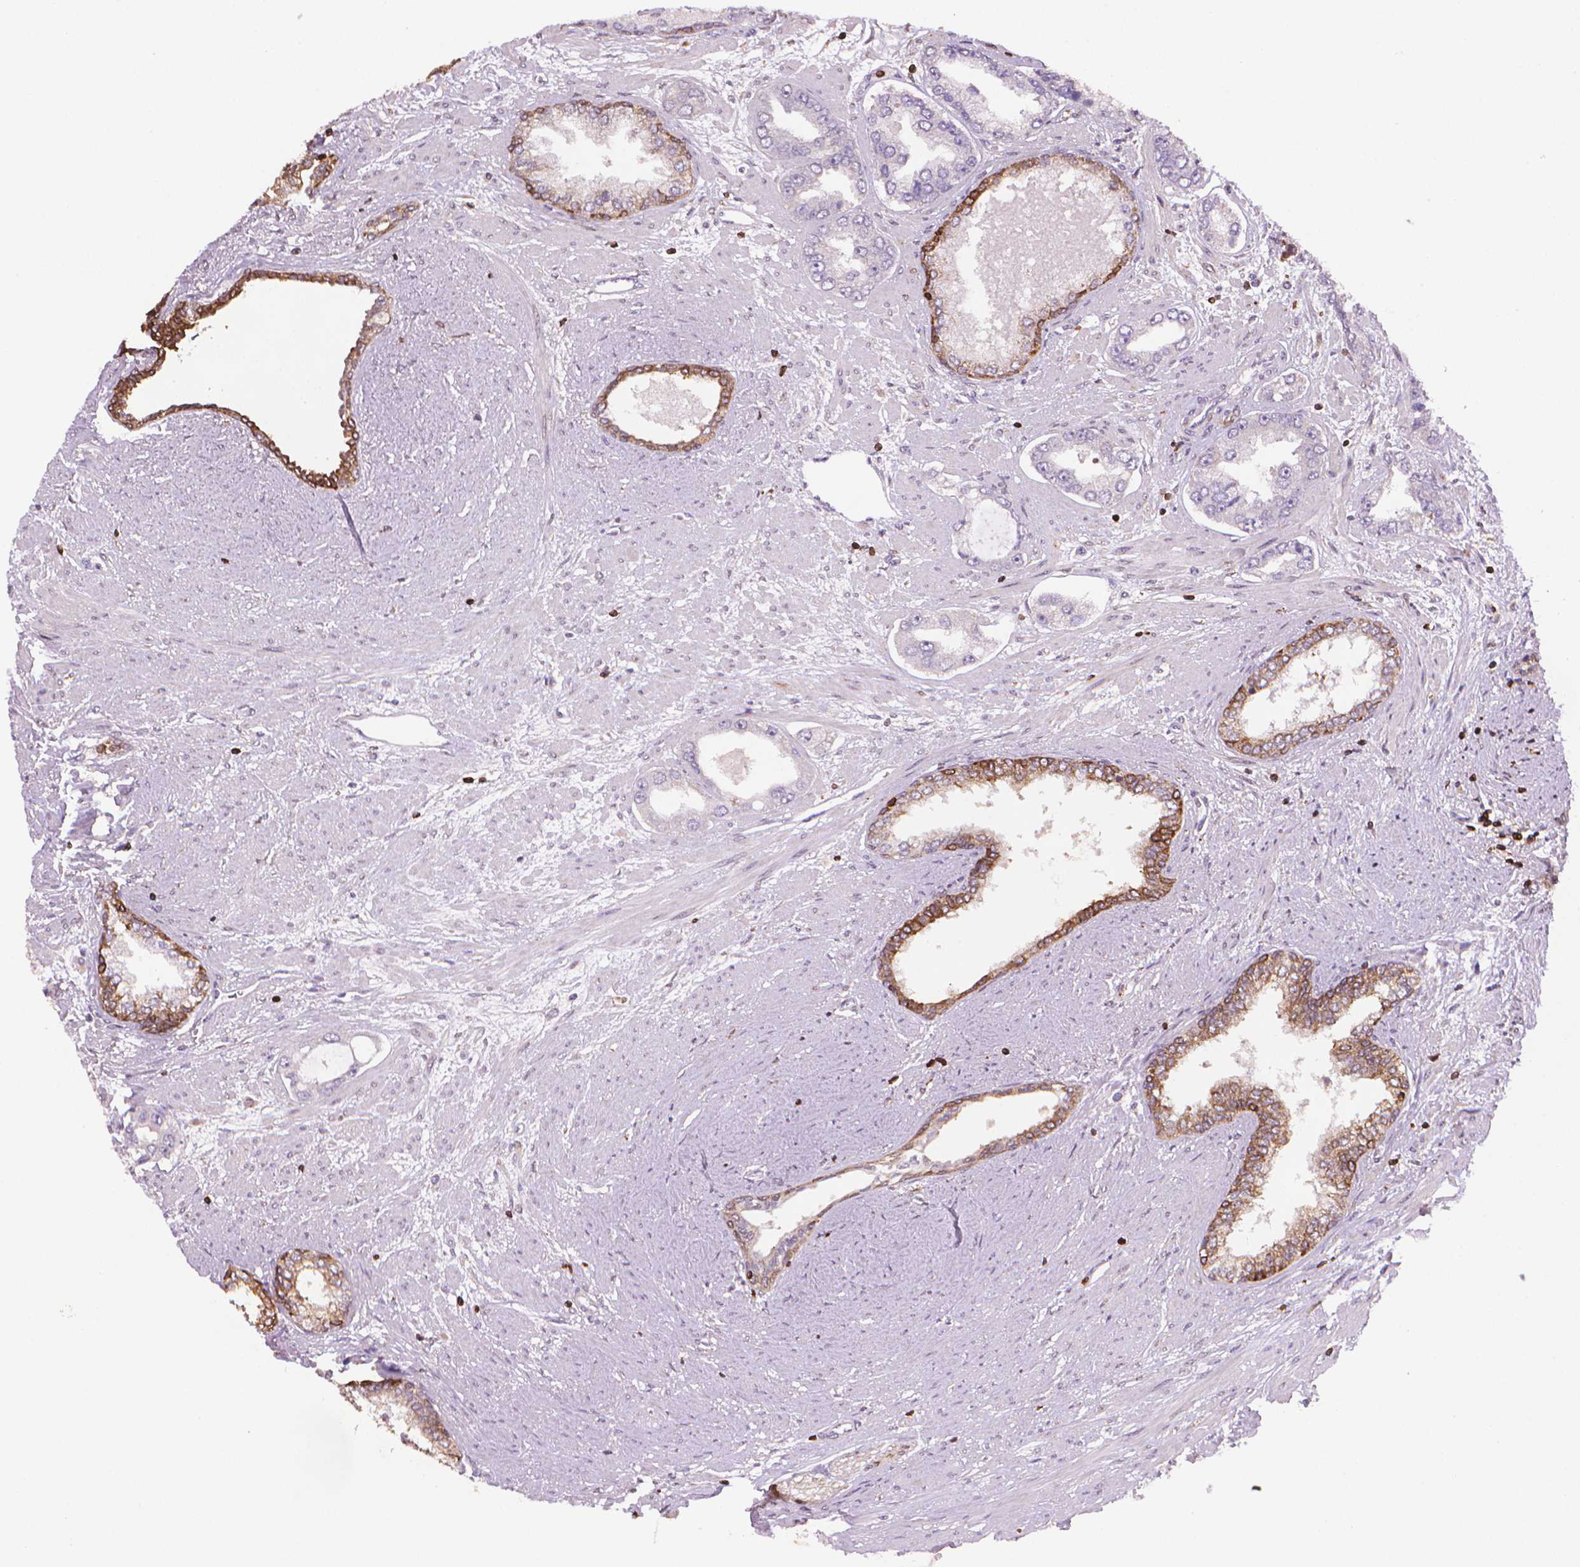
{"staining": {"intensity": "negative", "quantity": "none", "location": "none"}, "tissue": "prostate cancer", "cell_type": "Tumor cells", "image_type": "cancer", "snomed": [{"axis": "morphology", "description": "Adenocarcinoma, Low grade"}, {"axis": "topography", "description": "Prostate"}], "caption": "Immunohistochemistry image of neoplastic tissue: human adenocarcinoma (low-grade) (prostate) stained with DAB (3,3'-diaminobenzidine) reveals no significant protein staining in tumor cells.", "gene": "BCL2", "patient": {"sex": "male", "age": 60}}